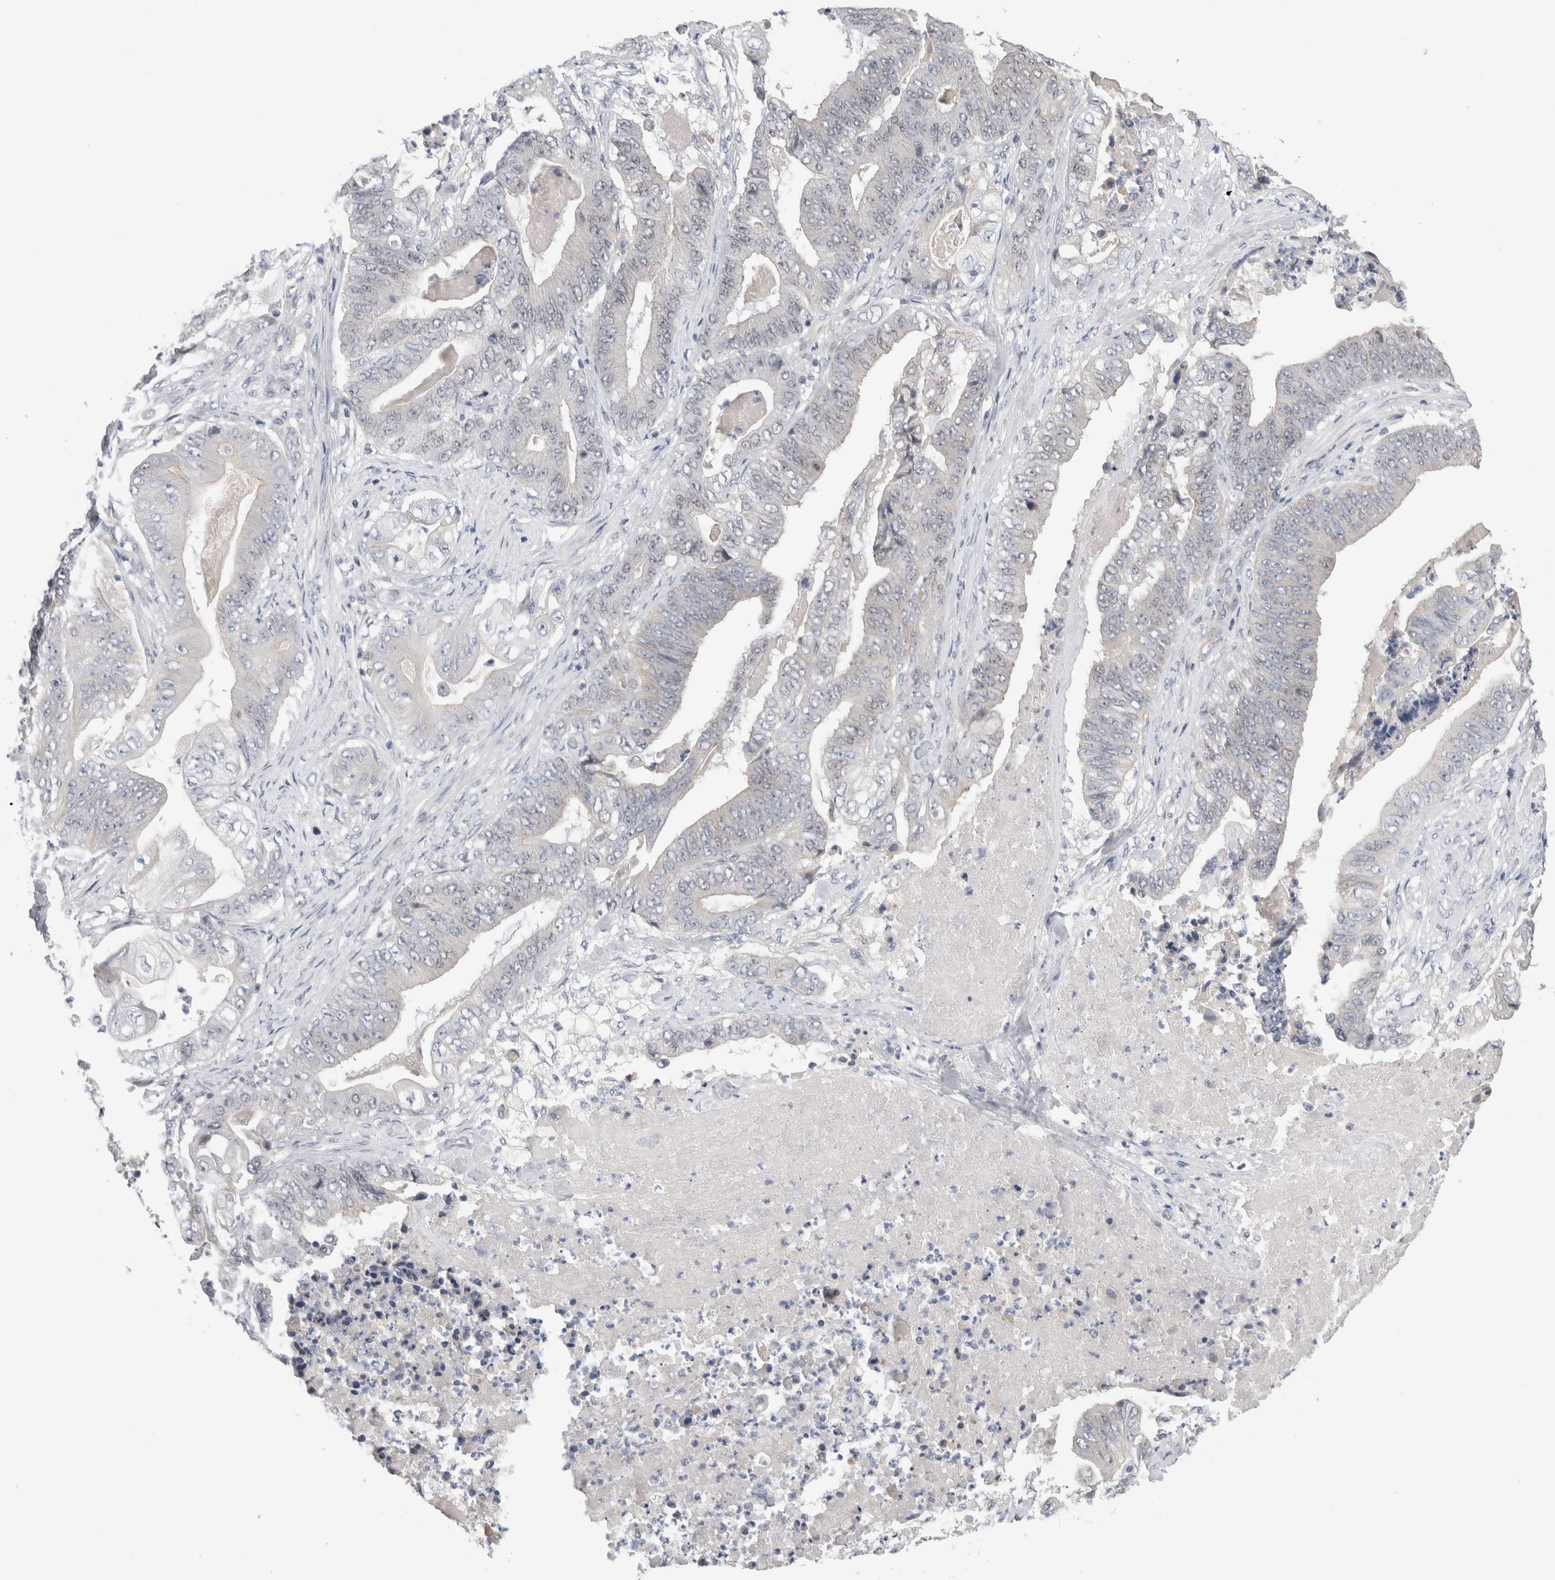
{"staining": {"intensity": "negative", "quantity": "none", "location": "none"}, "tissue": "stomach cancer", "cell_type": "Tumor cells", "image_type": "cancer", "snomed": [{"axis": "morphology", "description": "Adenocarcinoma, NOS"}, {"axis": "topography", "description": "Stomach"}], "caption": "This is a histopathology image of immunohistochemistry (IHC) staining of adenocarcinoma (stomach), which shows no staining in tumor cells. The staining is performed using DAB (3,3'-diaminobenzidine) brown chromogen with nuclei counter-stained in using hematoxylin.", "gene": "SYTL5", "patient": {"sex": "female", "age": 73}}